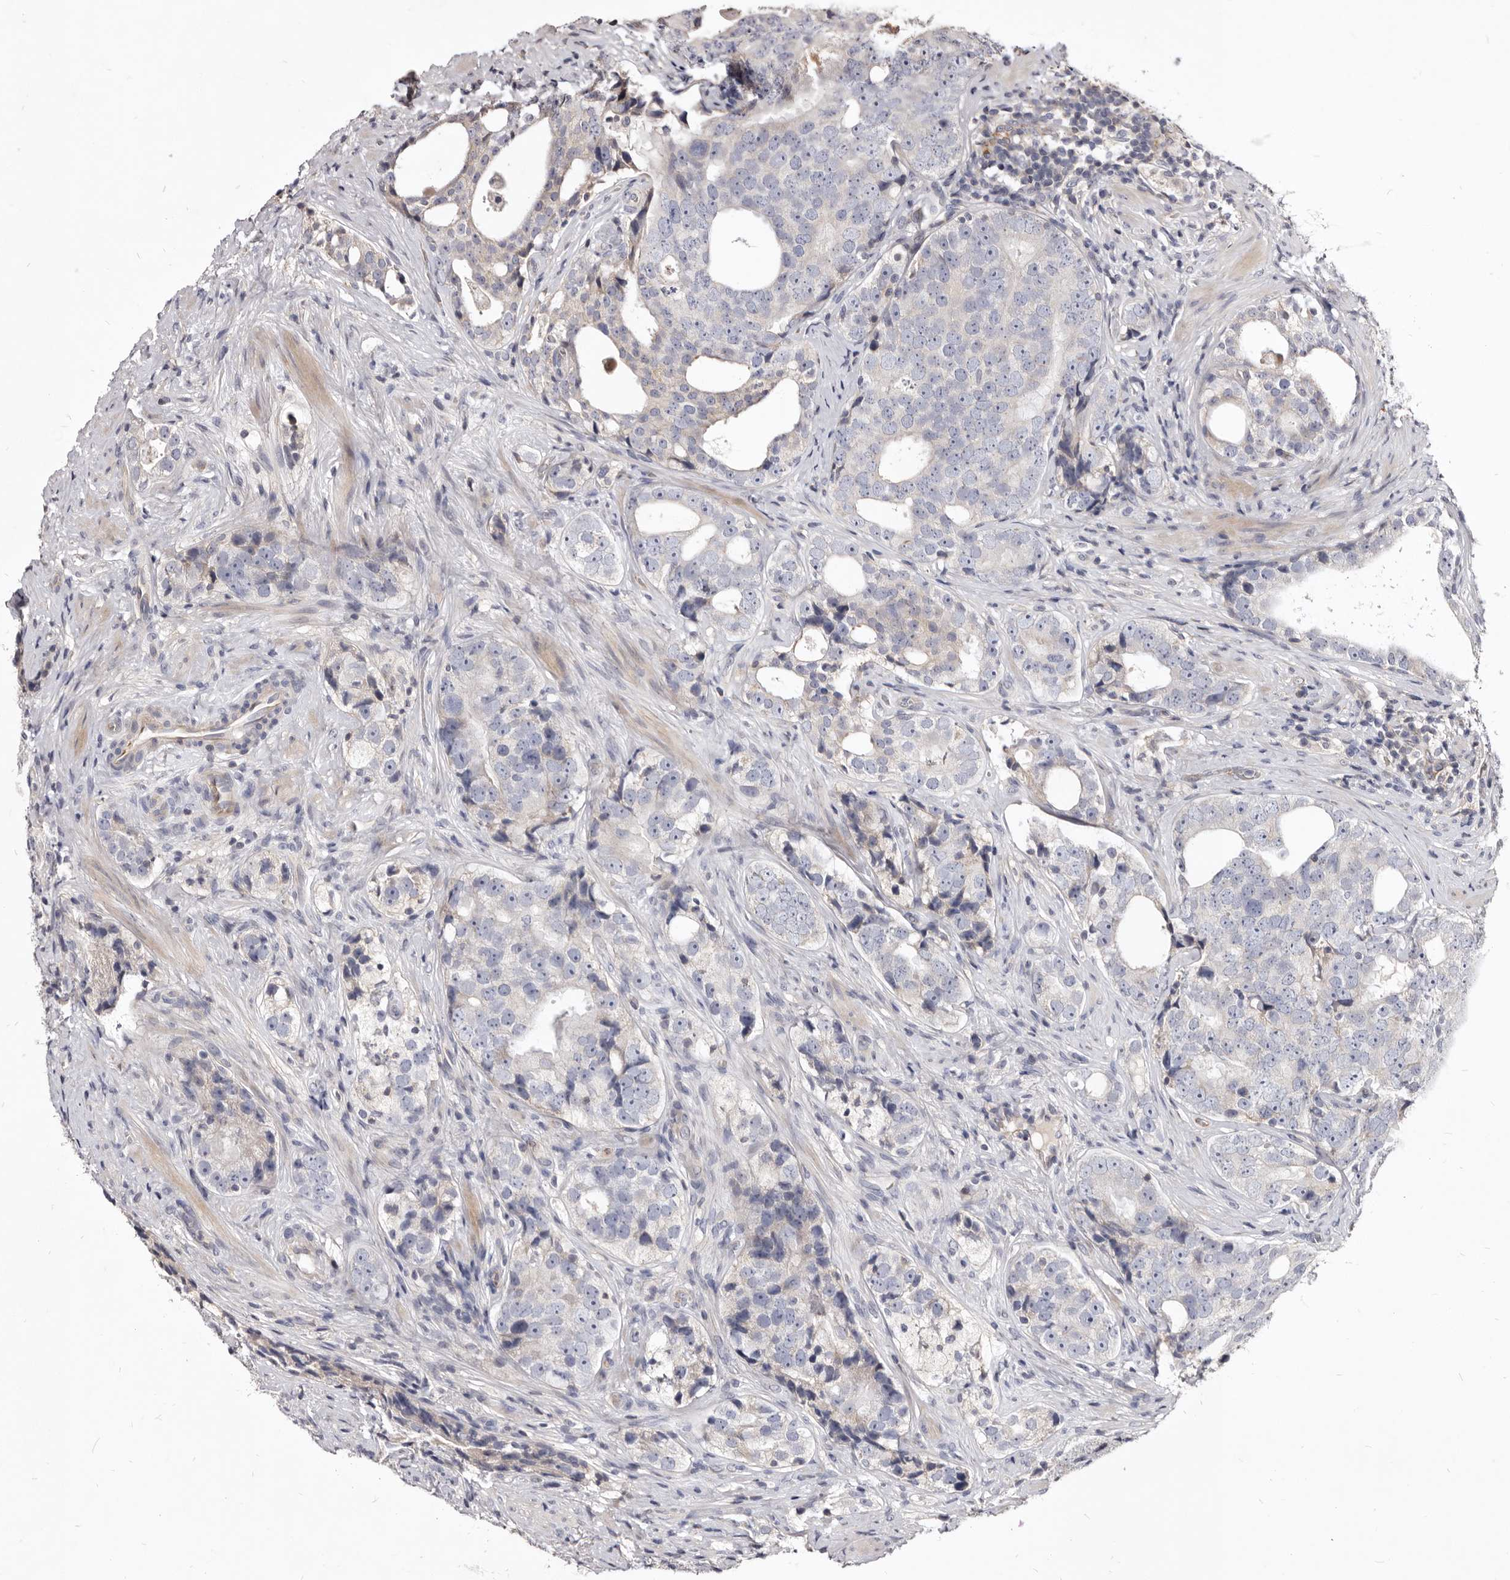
{"staining": {"intensity": "negative", "quantity": "none", "location": "none"}, "tissue": "prostate cancer", "cell_type": "Tumor cells", "image_type": "cancer", "snomed": [{"axis": "morphology", "description": "Adenocarcinoma, High grade"}, {"axis": "topography", "description": "Prostate"}], "caption": "The IHC image has no significant positivity in tumor cells of high-grade adenocarcinoma (prostate) tissue.", "gene": "FAS", "patient": {"sex": "male", "age": 56}}